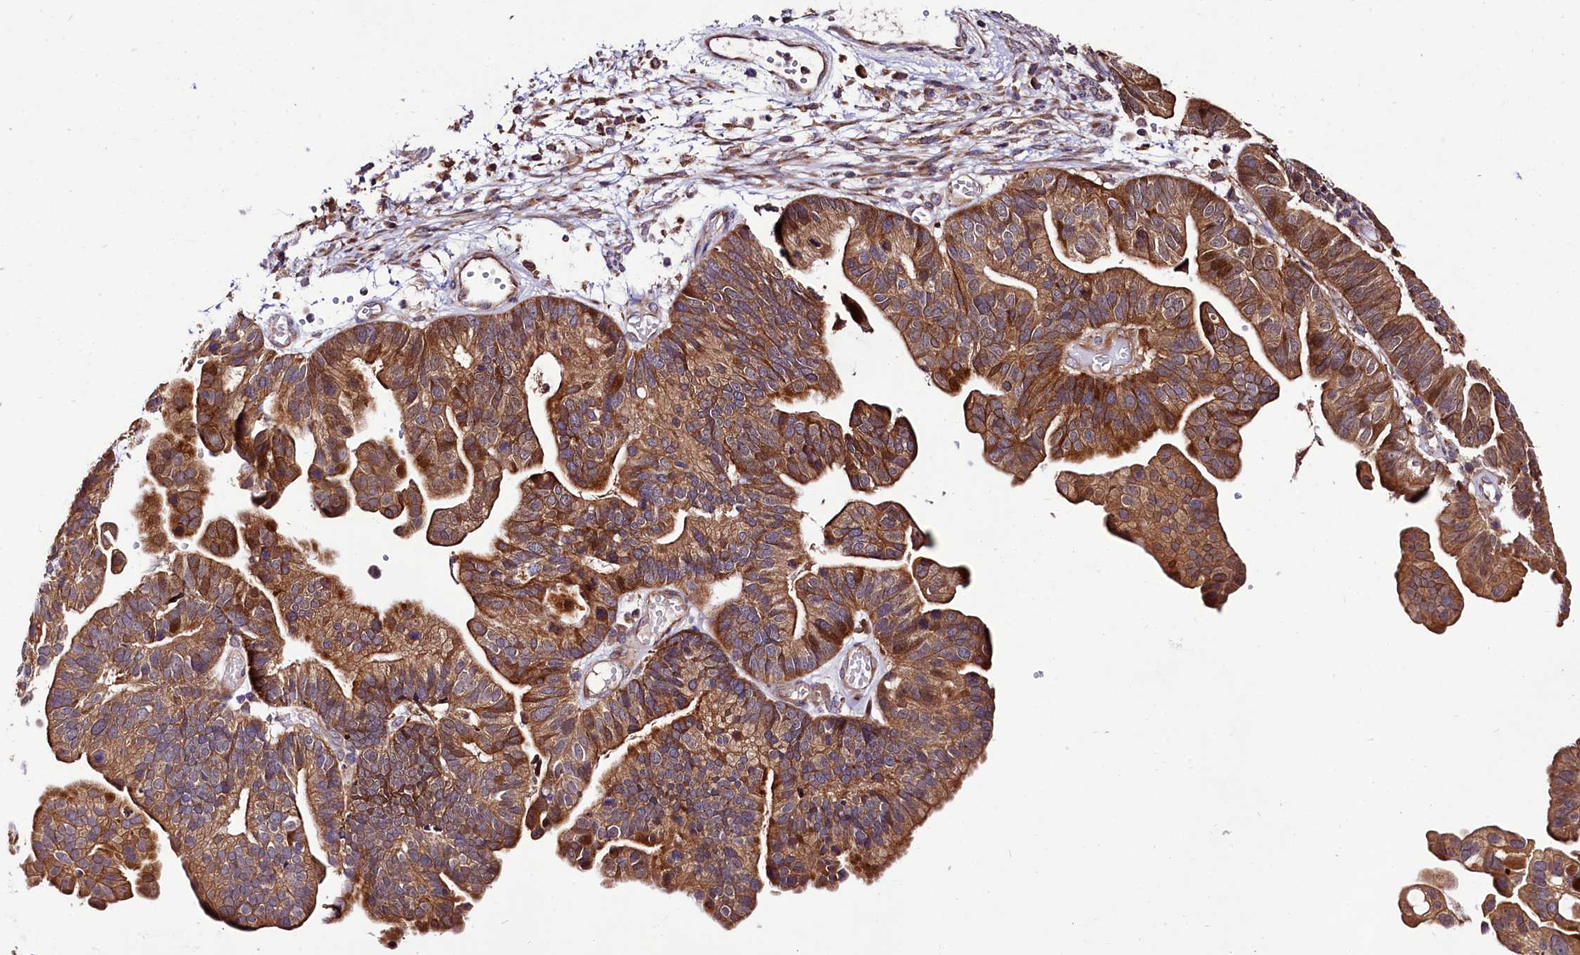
{"staining": {"intensity": "moderate", "quantity": ">75%", "location": "cytoplasmic/membranous"}, "tissue": "ovarian cancer", "cell_type": "Tumor cells", "image_type": "cancer", "snomed": [{"axis": "morphology", "description": "Cystadenocarcinoma, serous, NOS"}, {"axis": "topography", "description": "Ovary"}], "caption": "High-power microscopy captured an immunohistochemistry (IHC) histopathology image of ovarian cancer (serous cystadenocarcinoma), revealing moderate cytoplasmic/membranous staining in about >75% of tumor cells. (IHC, brightfield microscopy, high magnification).", "gene": "NAA25", "patient": {"sex": "female", "age": 56}}